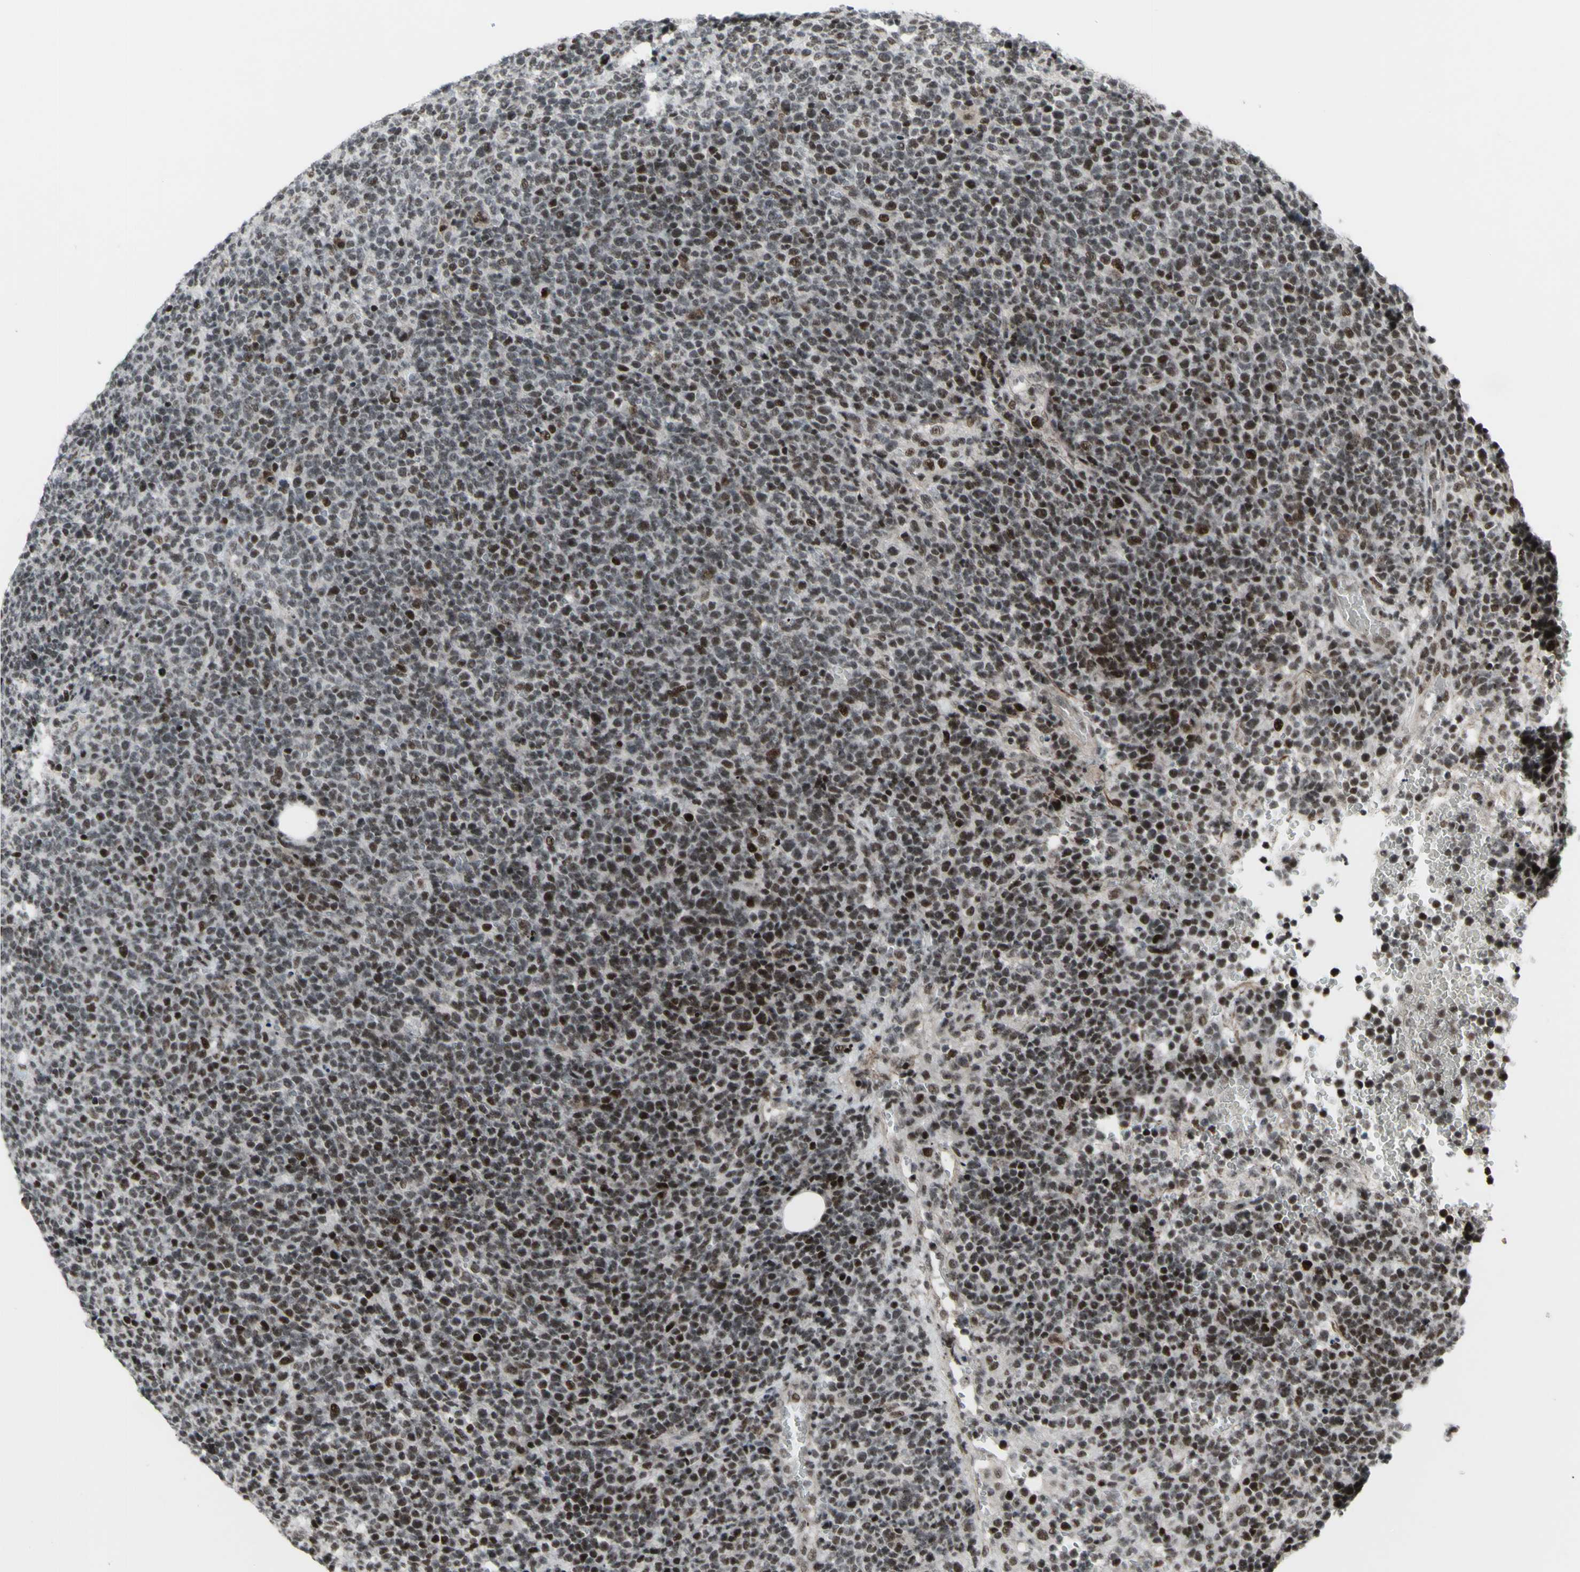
{"staining": {"intensity": "moderate", "quantity": "25%-75%", "location": "nuclear"}, "tissue": "lymphoma", "cell_type": "Tumor cells", "image_type": "cancer", "snomed": [{"axis": "morphology", "description": "Malignant lymphoma, non-Hodgkin's type, High grade"}, {"axis": "topography", "description": "Lymph node"}], "caption": "Moderate nuclear positivity for a protein is present in about 25%-75% of tumor cells of malignant lymphoma, non-Hodgkin's type (high-grade) using IHC.", "gene": "SUPT6H", "patient": {"sex": "male", "age": 61}}